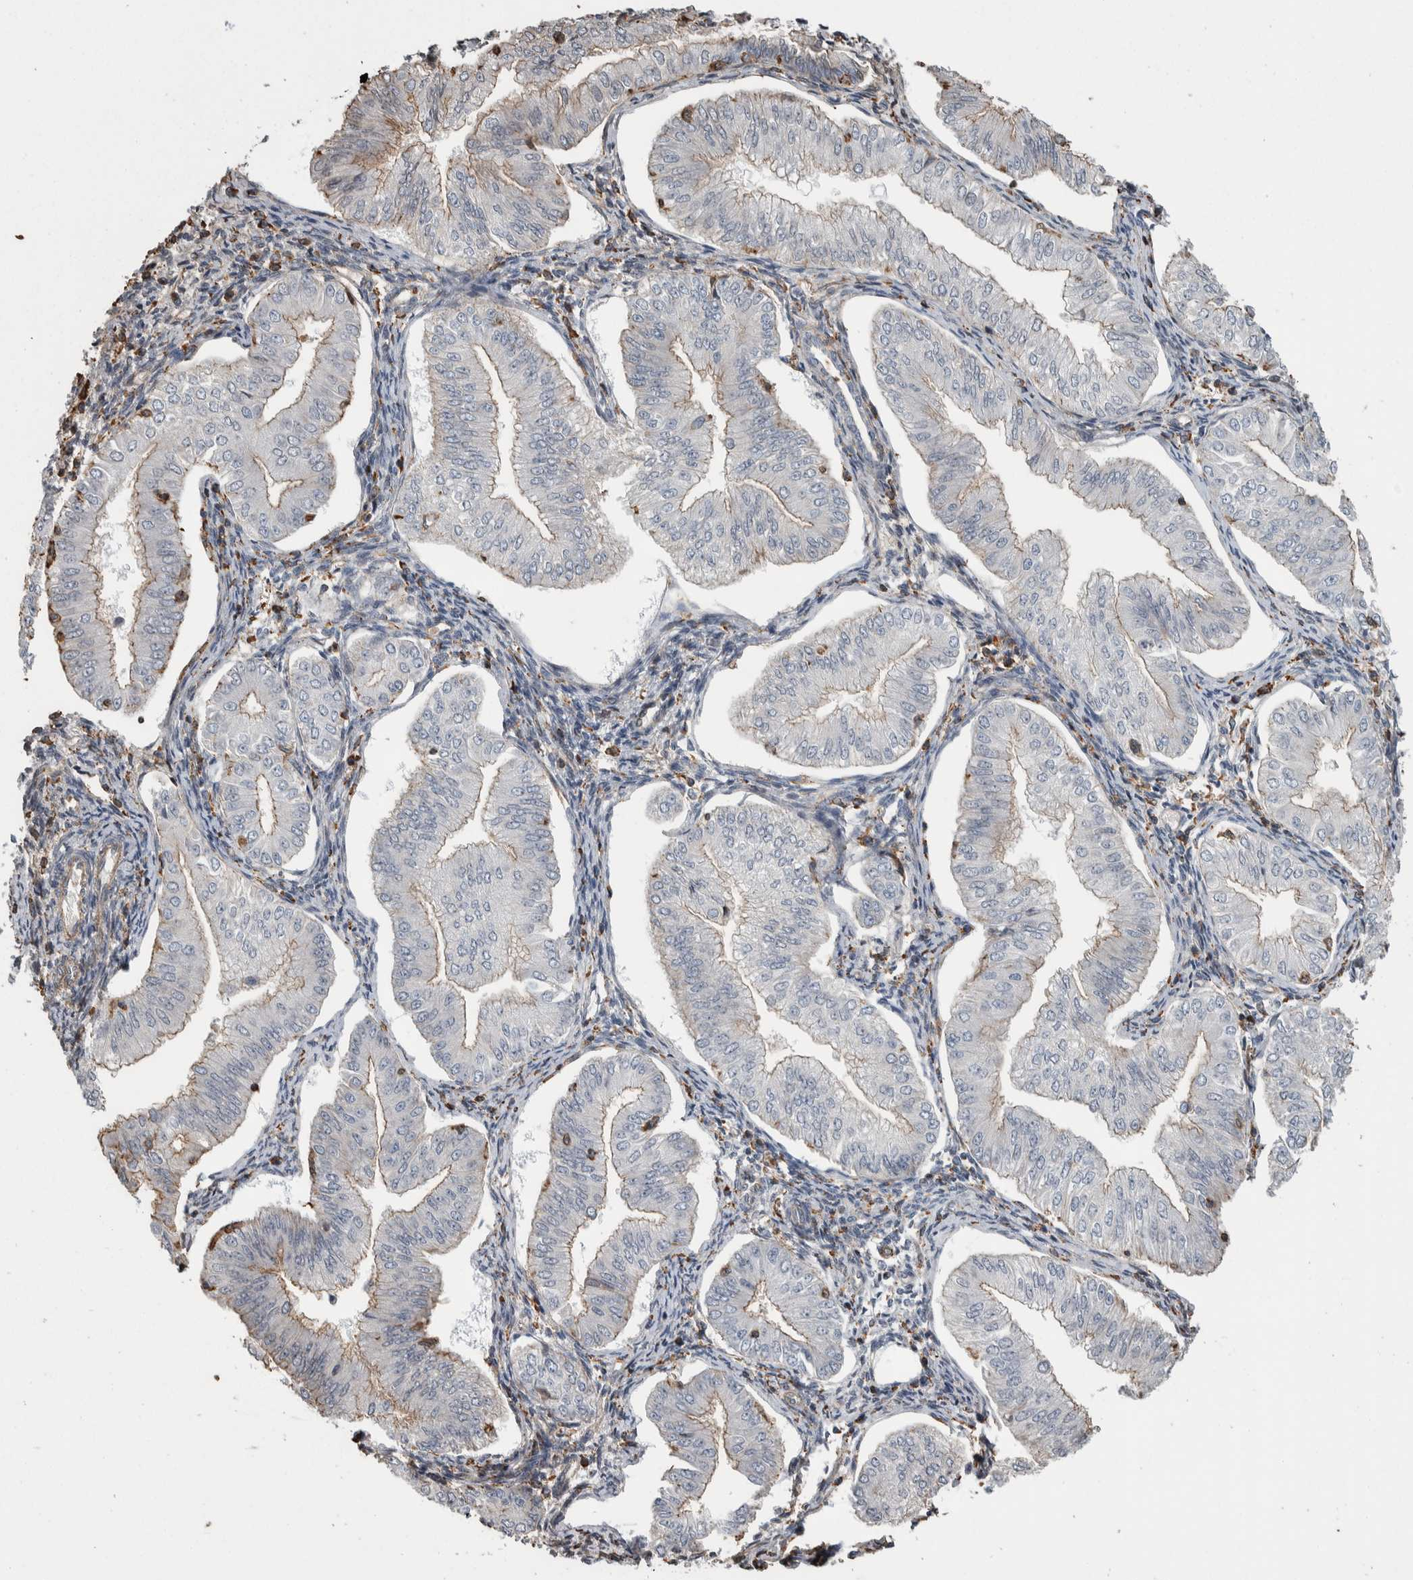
{"staining": {"intensity": "weak", "quantity": "25%-75%", "location": "cytoplasmic/membranous"}, "tissue": "endometrial cancer", "cell_type": "Tumor cells", "image_type": "cancer", "snomed": [{"axis": "morphology", "description": "Normal tissue, NOS"}, {"axis": "morphology", "description": "Adenocarcinoma, NOS"}, {"axis": "topography", "description": "Endometrium"}], "caption": "Human endometrial adenocarcinoma stained with a brown dye demonstrates weak cytoplasmic/membranous positive expression in about 25%-75% of tumor cells.", "gene": "ENPP2", "patient": {"sex": "female", "age": 53}}